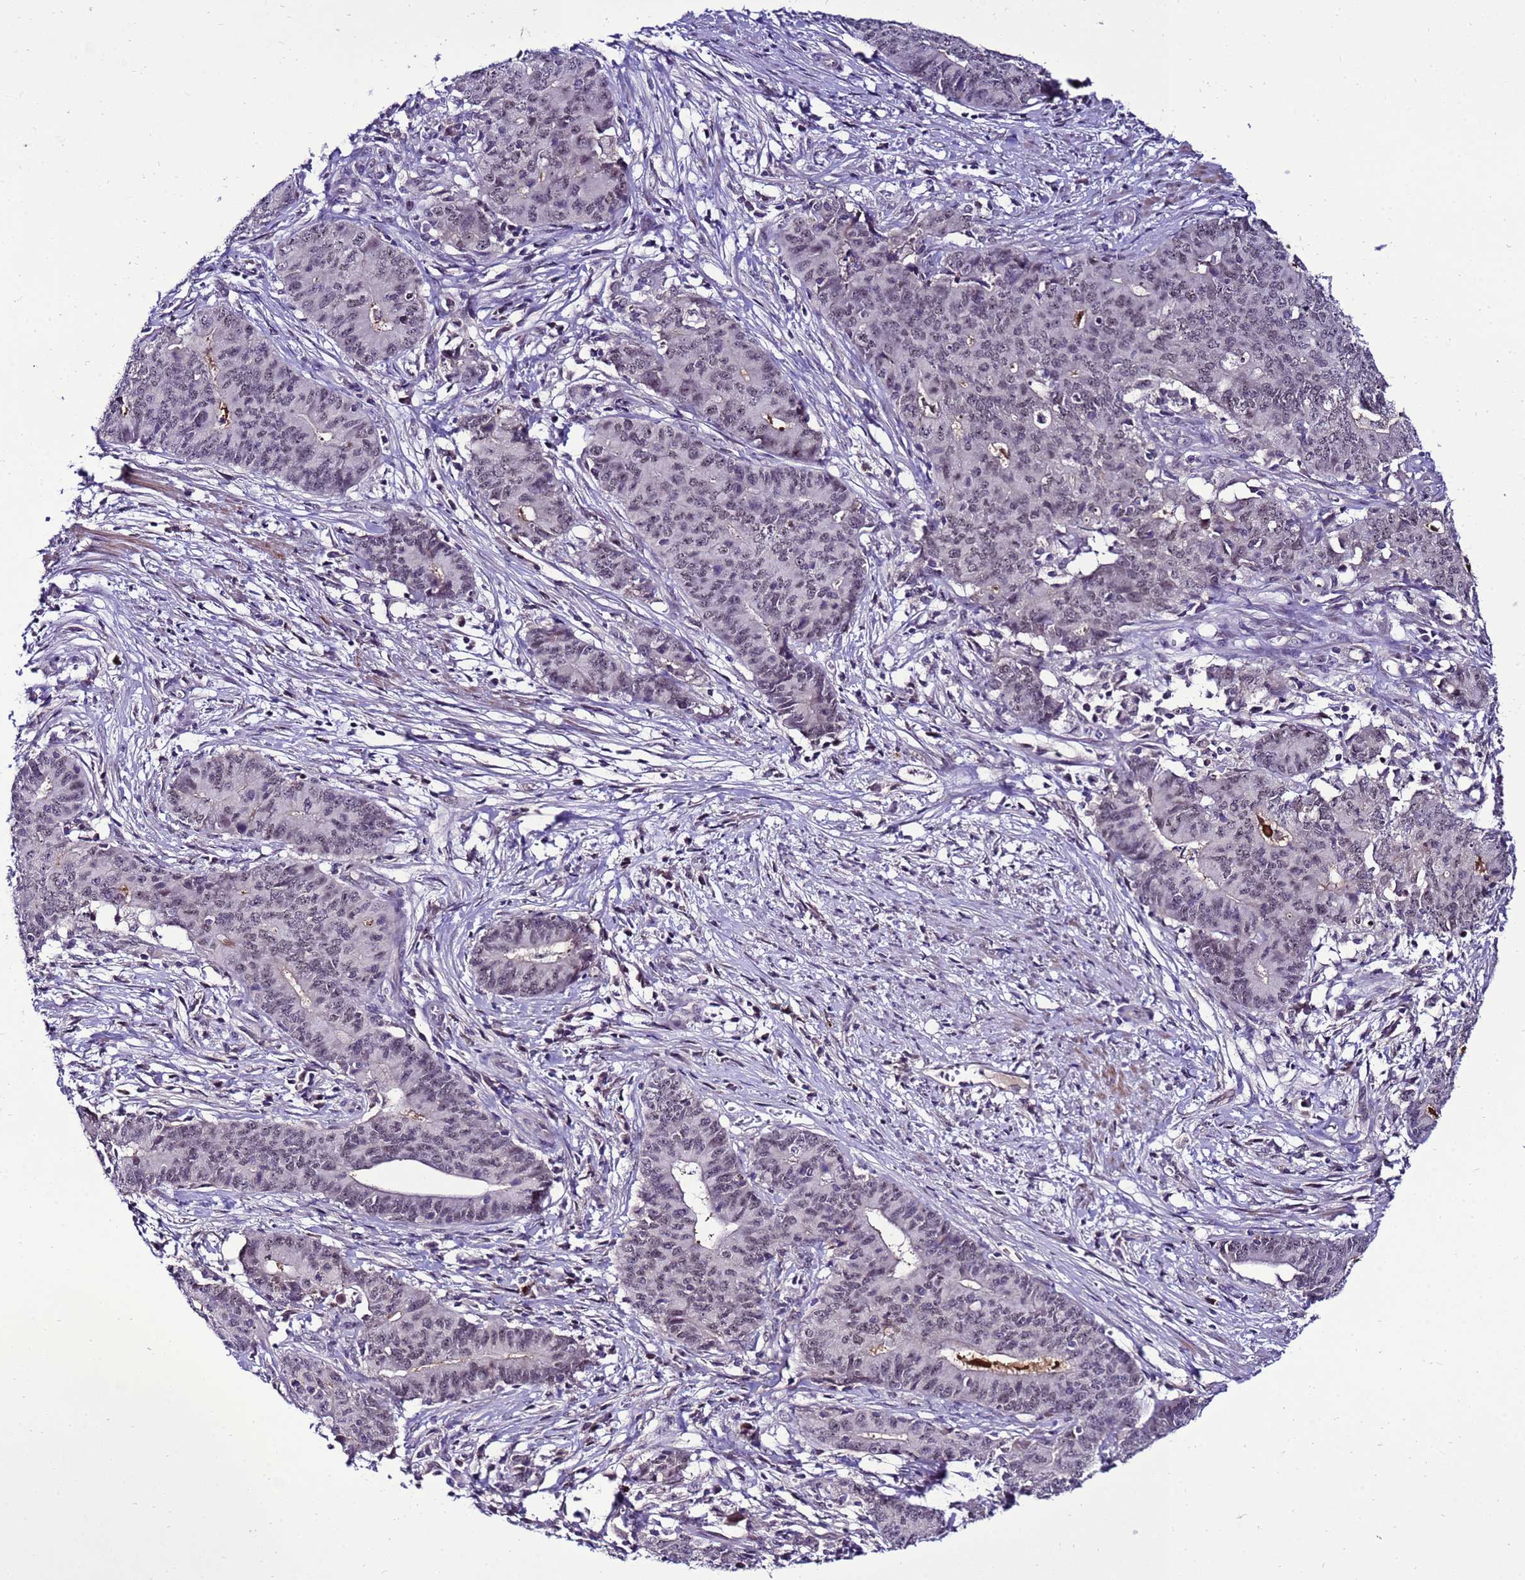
{"staining": {"intensity": "negative", "quantity": "none", "location": "none"}, "tissue": "endometrial cancer", "cell_type": "Tumor cells", "image_type": "cancer", "snomed": [{"axis": "morphology", "description": "Adenocarcinoma, NOS"}, {"axis": "topography", "description": "Endometrium"}], "caption": "This histopathology image is of adenocarcinoma (endometrial) stained with immunohistochemistry to label a protein in brown with the nuclei are counter-stained blue. There is no expression in tumor cells. The staining is performed using DAB (3,3'-diaminobenzidine) brown chromogen with nuclei counter-stained in using hematoxylin.", "gene": "C19orf47", "patient": {"sex": "female", "age": 59}}